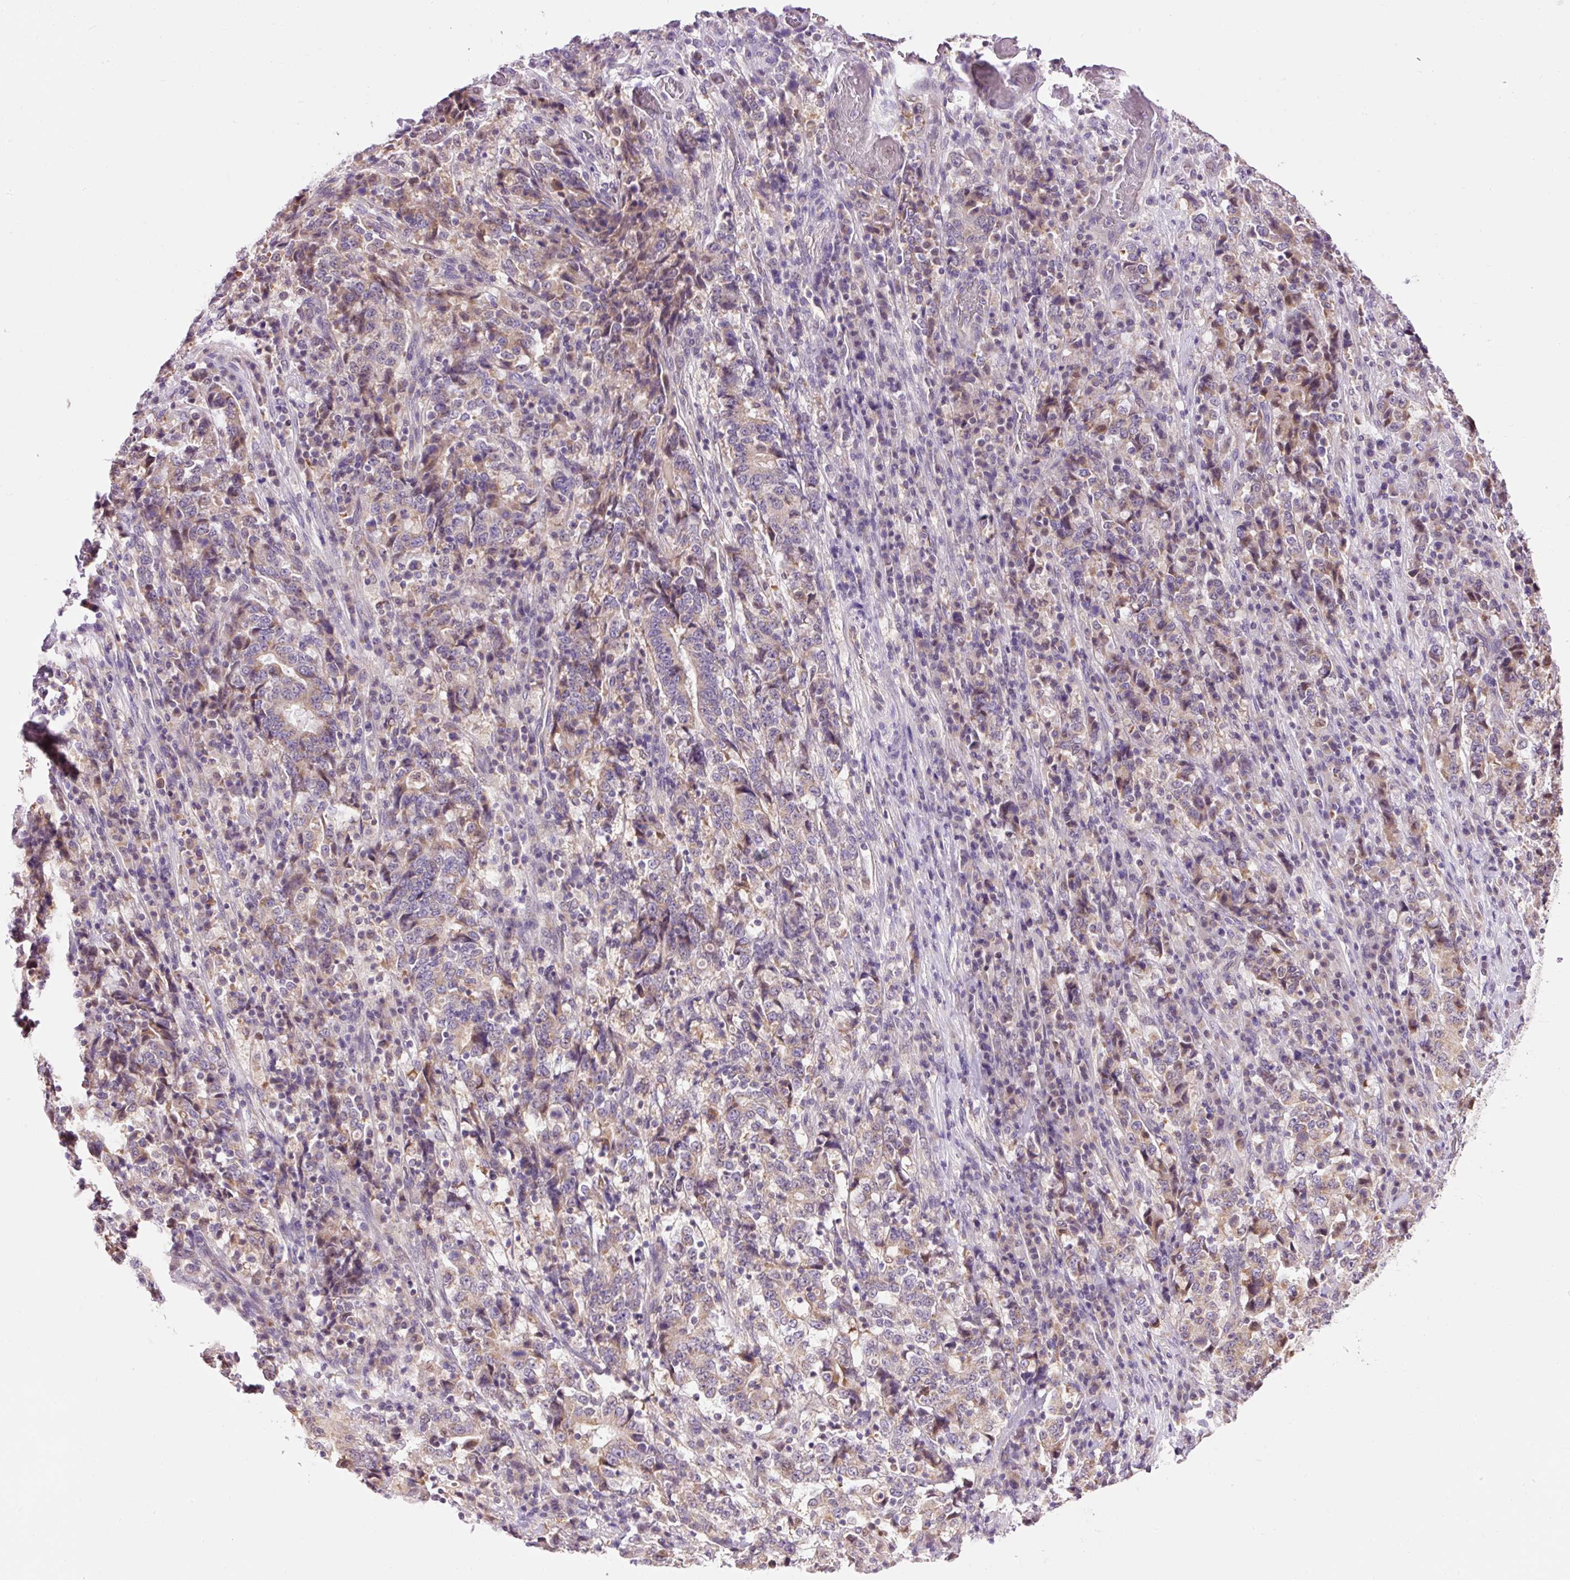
{"staining": {"intensity": "weak", "quantity": ">75%", "location": "cytoplasmic/membranous"}, "tissue": "stomach cancer", "cell_type": "Tumor cells", "image_type": "cancer", "snomed": [{"axis": "morphology", "description": "Normal tissue, NOS"}, {"axis": "morphology", "description": "Adenocarcinoma, NOS"}, {"axis": "topography", "description": "Stomach, upper"}, {"axis": "topography", "description": "Stomach"}], "caption": "Immunohistochemistry (IHC) (DAB) staining of stomach cancer (adenocarcinoma) displays weak cytoplasmic/membranous protein expression in about >75% of tumor cells.", "gene": "IMMT", "patient": {"sex": "male", "age": 59}}